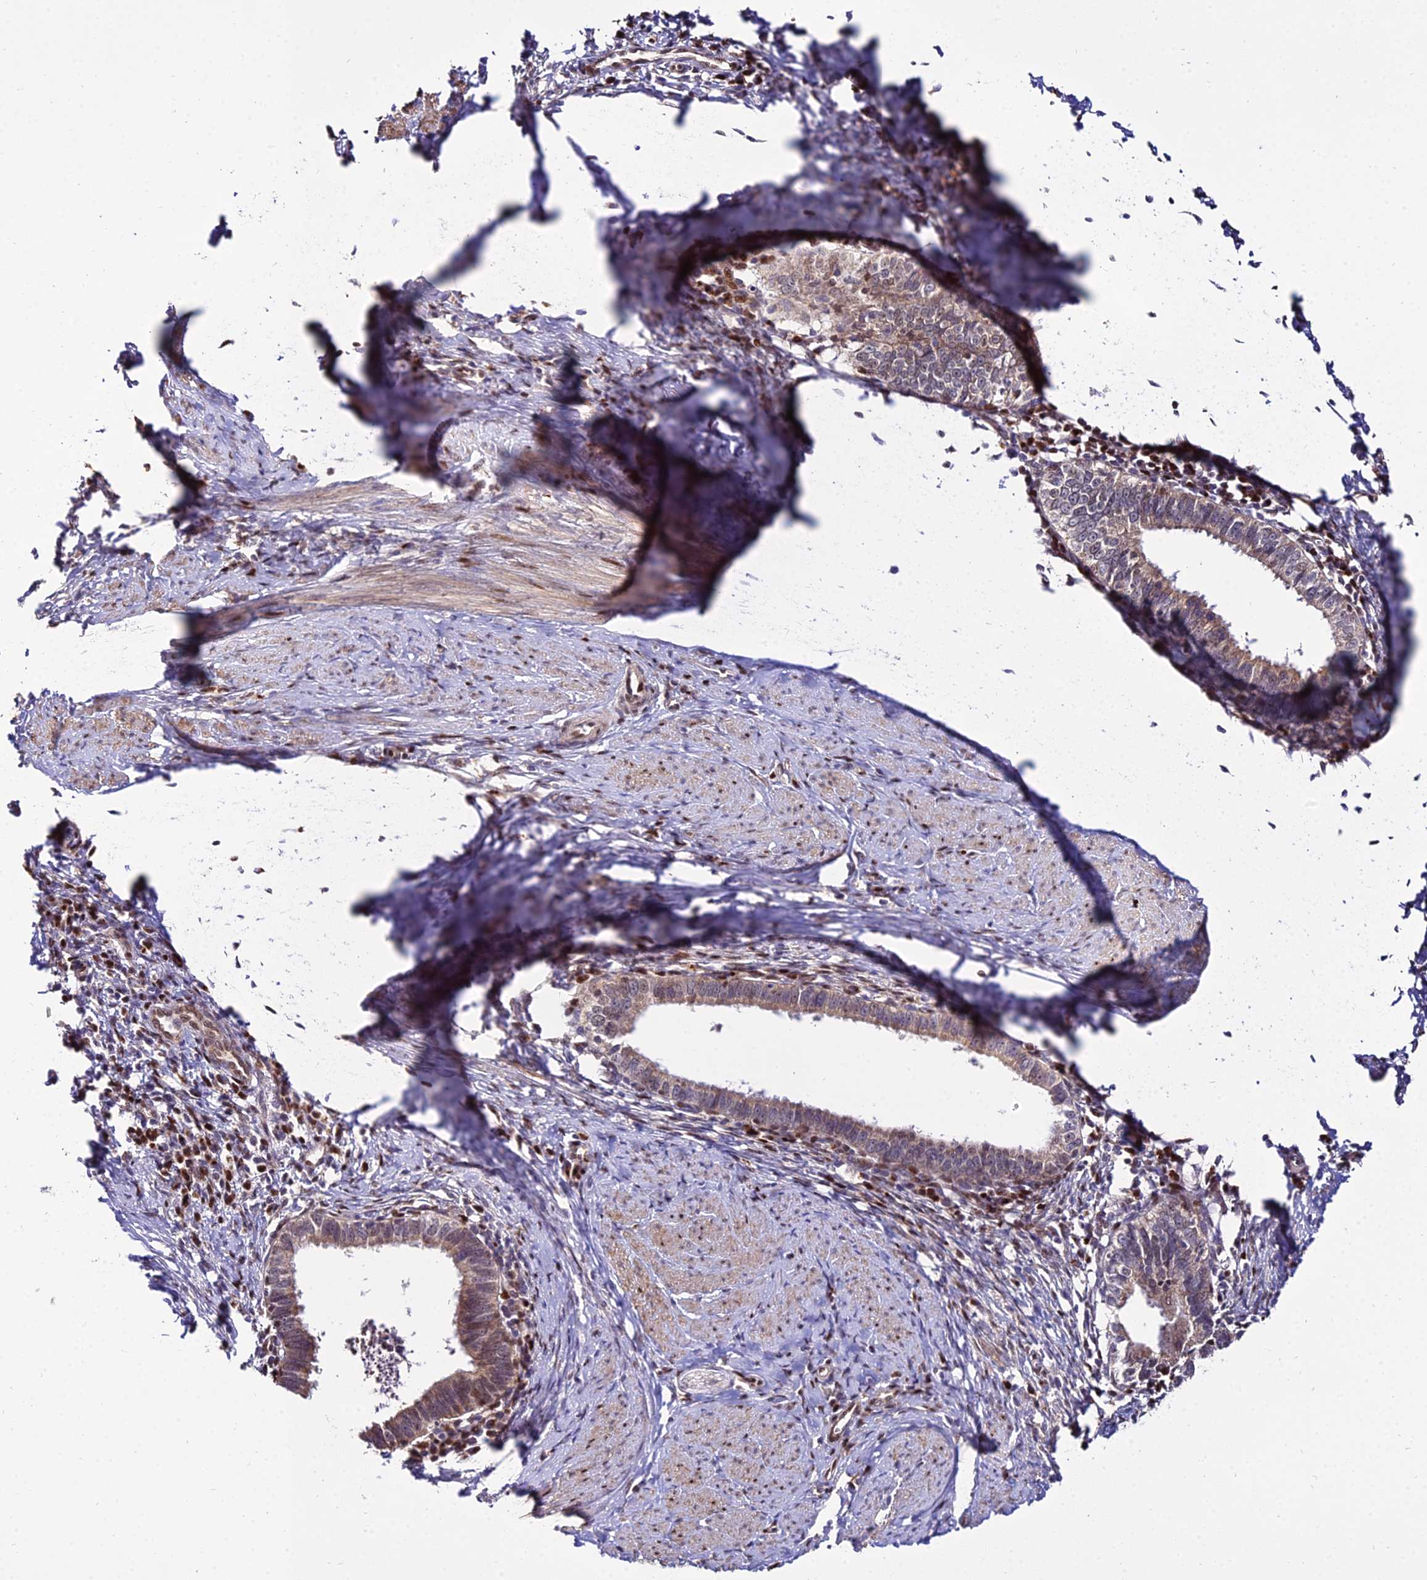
{"staining": {"intensity": "weak", "quantity": "25%-75%", "location": "cytoplasmic/membranous"}, "tissue": "cervical cancer", "cell_type": "Tumor cells", "image_type": "cancer", "snomed": [{"axis": "morphology", "description": "Adenocarcinoma, NOS"}, {"axis": "topography", "description": "Cervix"}], "caption": "Brown immunohistochemical staining in cervical cancer displays weak cytoplasmic/membranous expression in approximately 25%-75% of tumor cells.", "gene": "CIB3", "patient": {"sex": "female", "age": 36}}